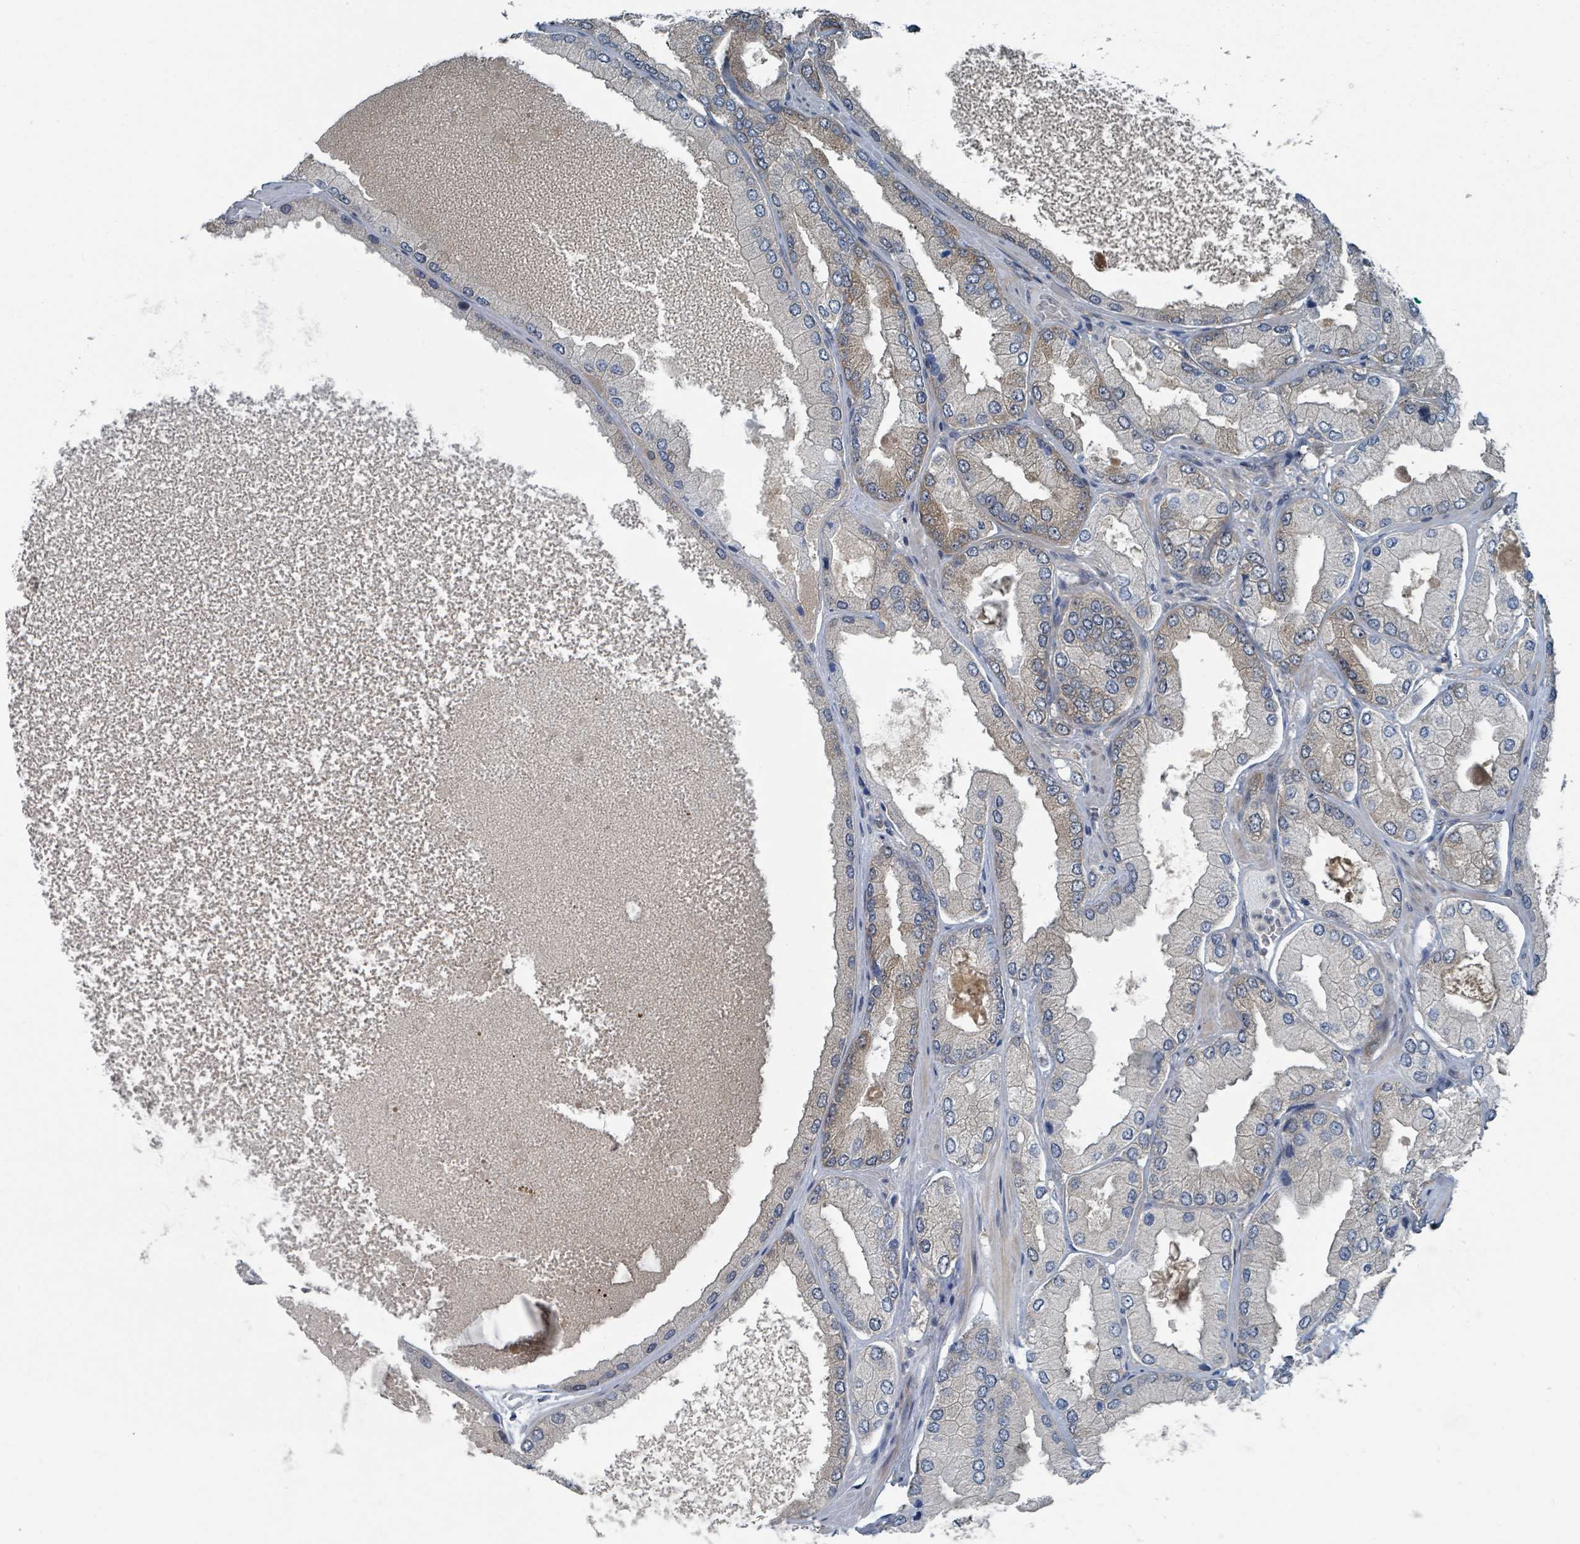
{"staining": {"intensity": "moderate", "quantity": "25%-75%", "location": "cytoplasmic/membranous"}, "tissue": "prostate cancer", "cell_type": "Tumor cells", "image_type": "cancer", "snomed": [{"axis": "morphology", "description": "Adenocarcinoma, Low grade"}, {"axis": "topography", "description": "Prostate"}], "caption": "IHC of adenocarcinoma (low-grade) (prostate) displays medium levels of moderate cytoplasmic/membranous staining in approximately 25%-75% of tumor cells.", "gene": "GOLGA7", "patient": {"sex": "male", "age": 42}}